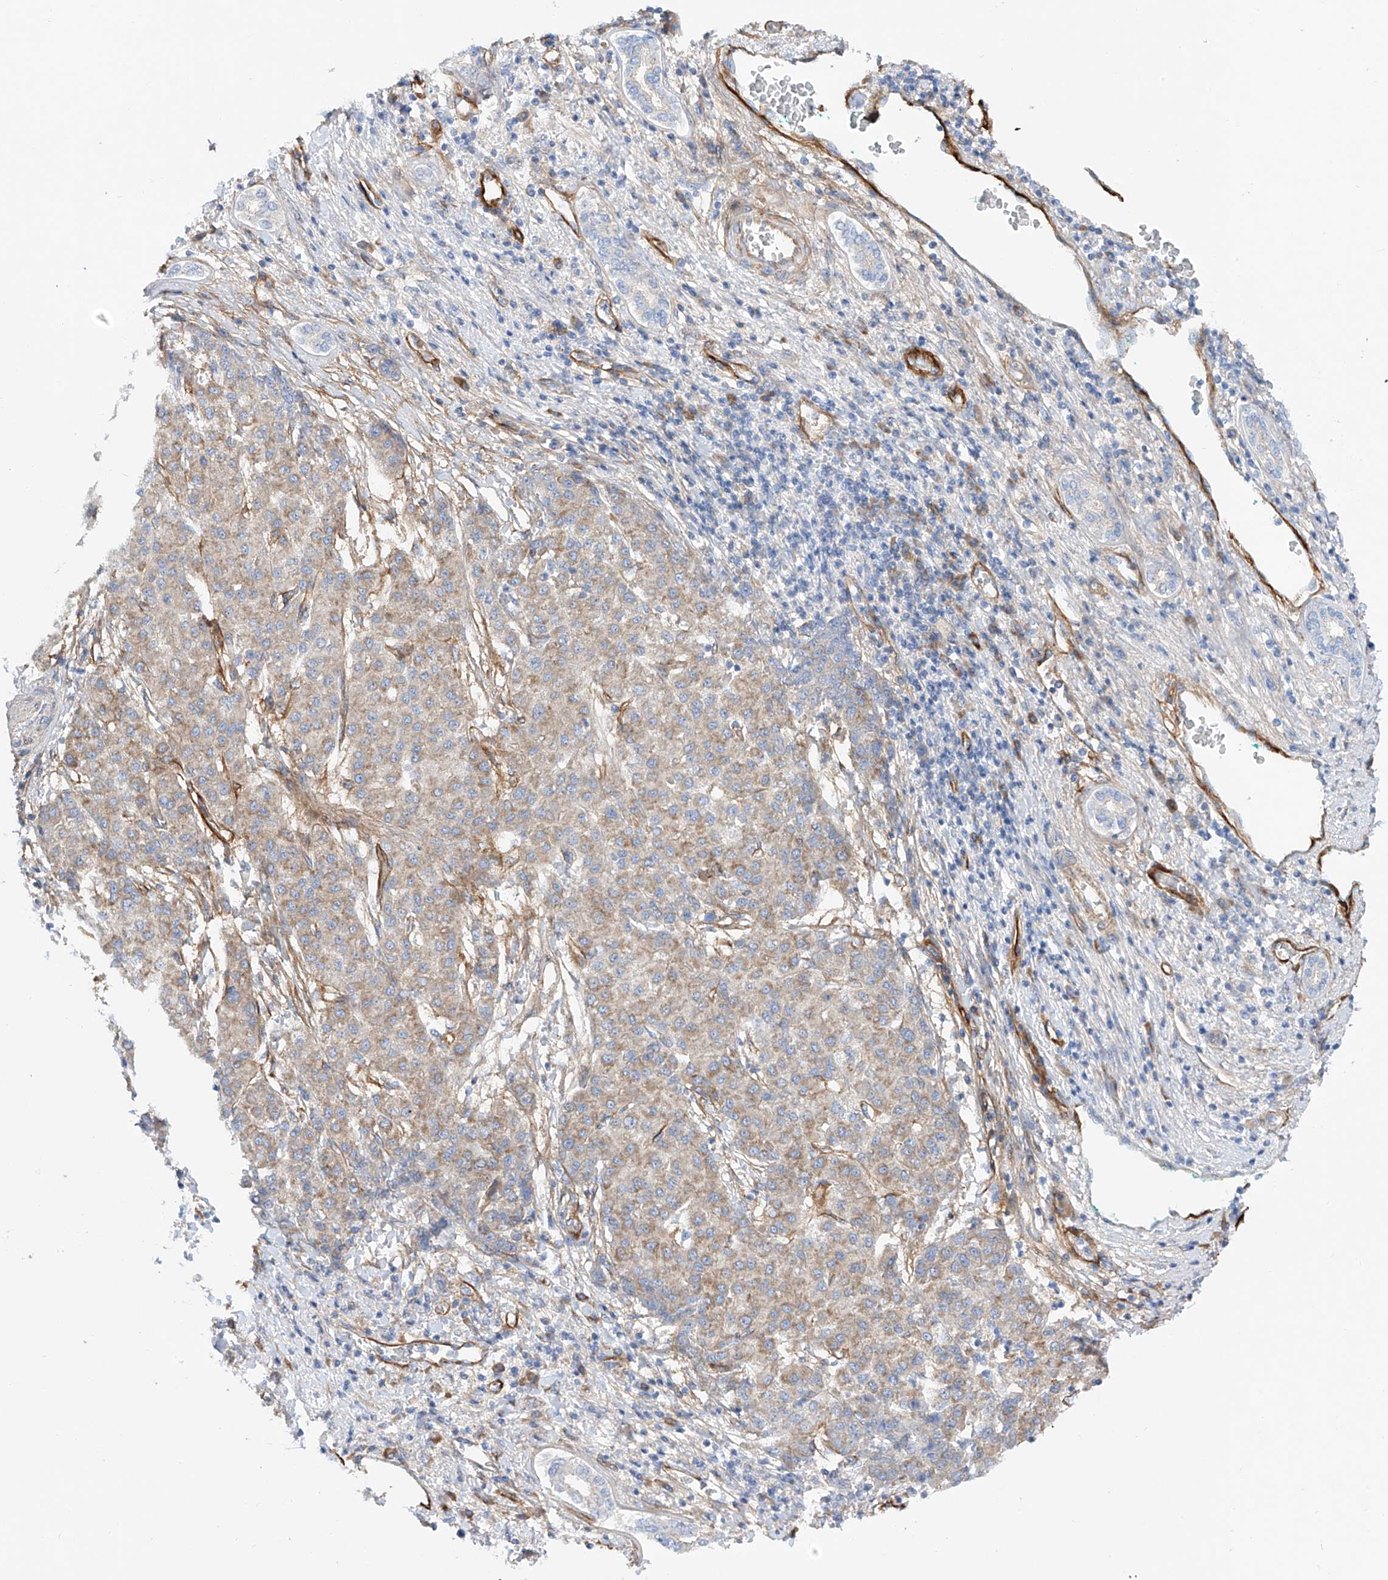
{"staining": {"intensity": "weak", "quantity": "25%-75%", "location": "cytoplasmic/membranous"}, "tissue": "liver cancer", "cell_type": "Tumor cells", "image_type": "cancer", "snomed": [{"axis": "morphology", "description": "Carcinoma, Hepatocellular, NOS"}, {"axis": "topography", "description": "Liver"}], "caption": "Tumor cells reveal low levels of weak cytoplasmic/membranous expression in approximately 25%-75% of cells in liver cancer. The staining was performed using DAB, with brown indicating positive protein expression. Nuclei are stained blue with hematoxylin.", "gene": "LCA5", "patient": {"sex": "male", "age": 65}}